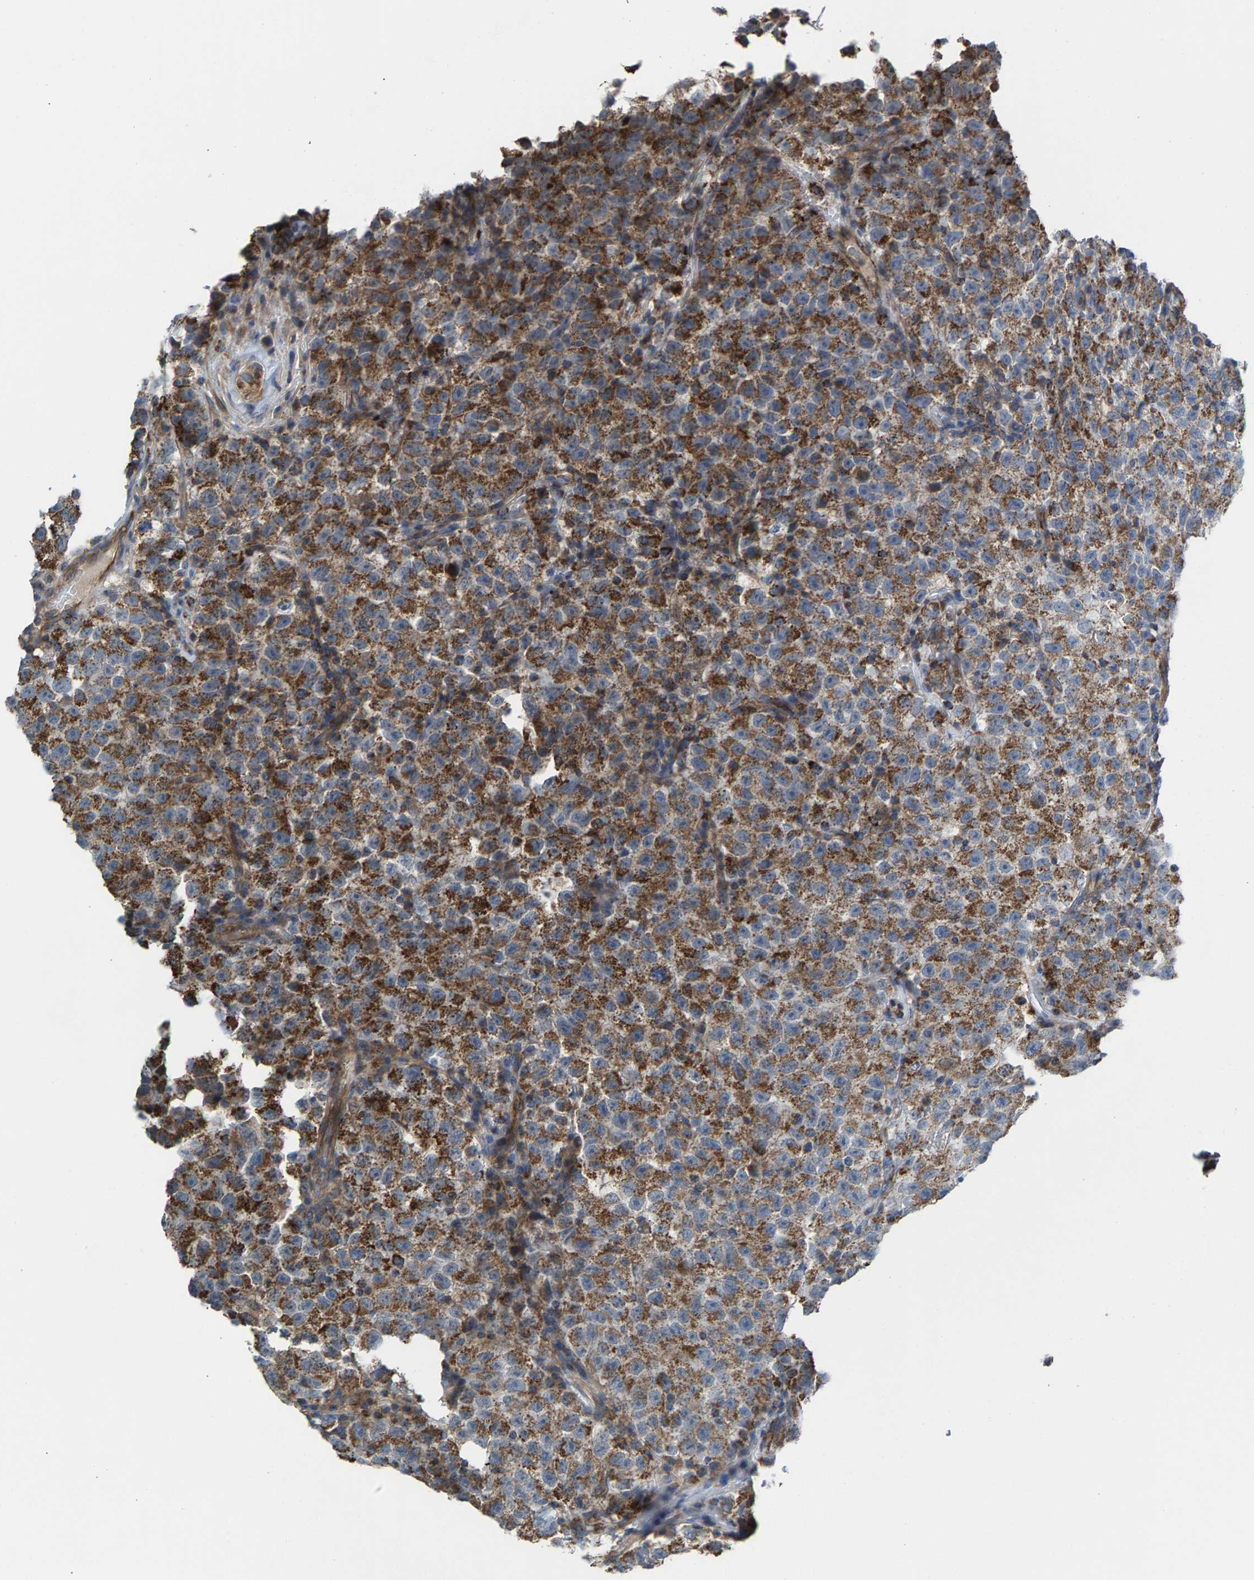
{"staining": {"intensity": "moderate", "quantity": ">75%", "location": "cytoplasmic/membranous"}, "tissue": "testis cancer", "cell_type": "Tumor cells", "image_type": "cancer", "snomed": [{"axis": "morphology", "description": "Seminoma, NOS"}, {"axis": "topography", "description": "Testis"}], "caption": "Protein analysis of testis cancer (seminoma) tissue demonstrates moderate cytoplasmic/membranous expression in about >75% of tumor cells. The staining is performed using DAB (3,3'-diaminobenzidine) brown chromogen to label protein expression. The nuclei are counter-stained blue using hematoxylin.", "gene": "MRM1", "patient": {"sex": "male", "age": 22}}